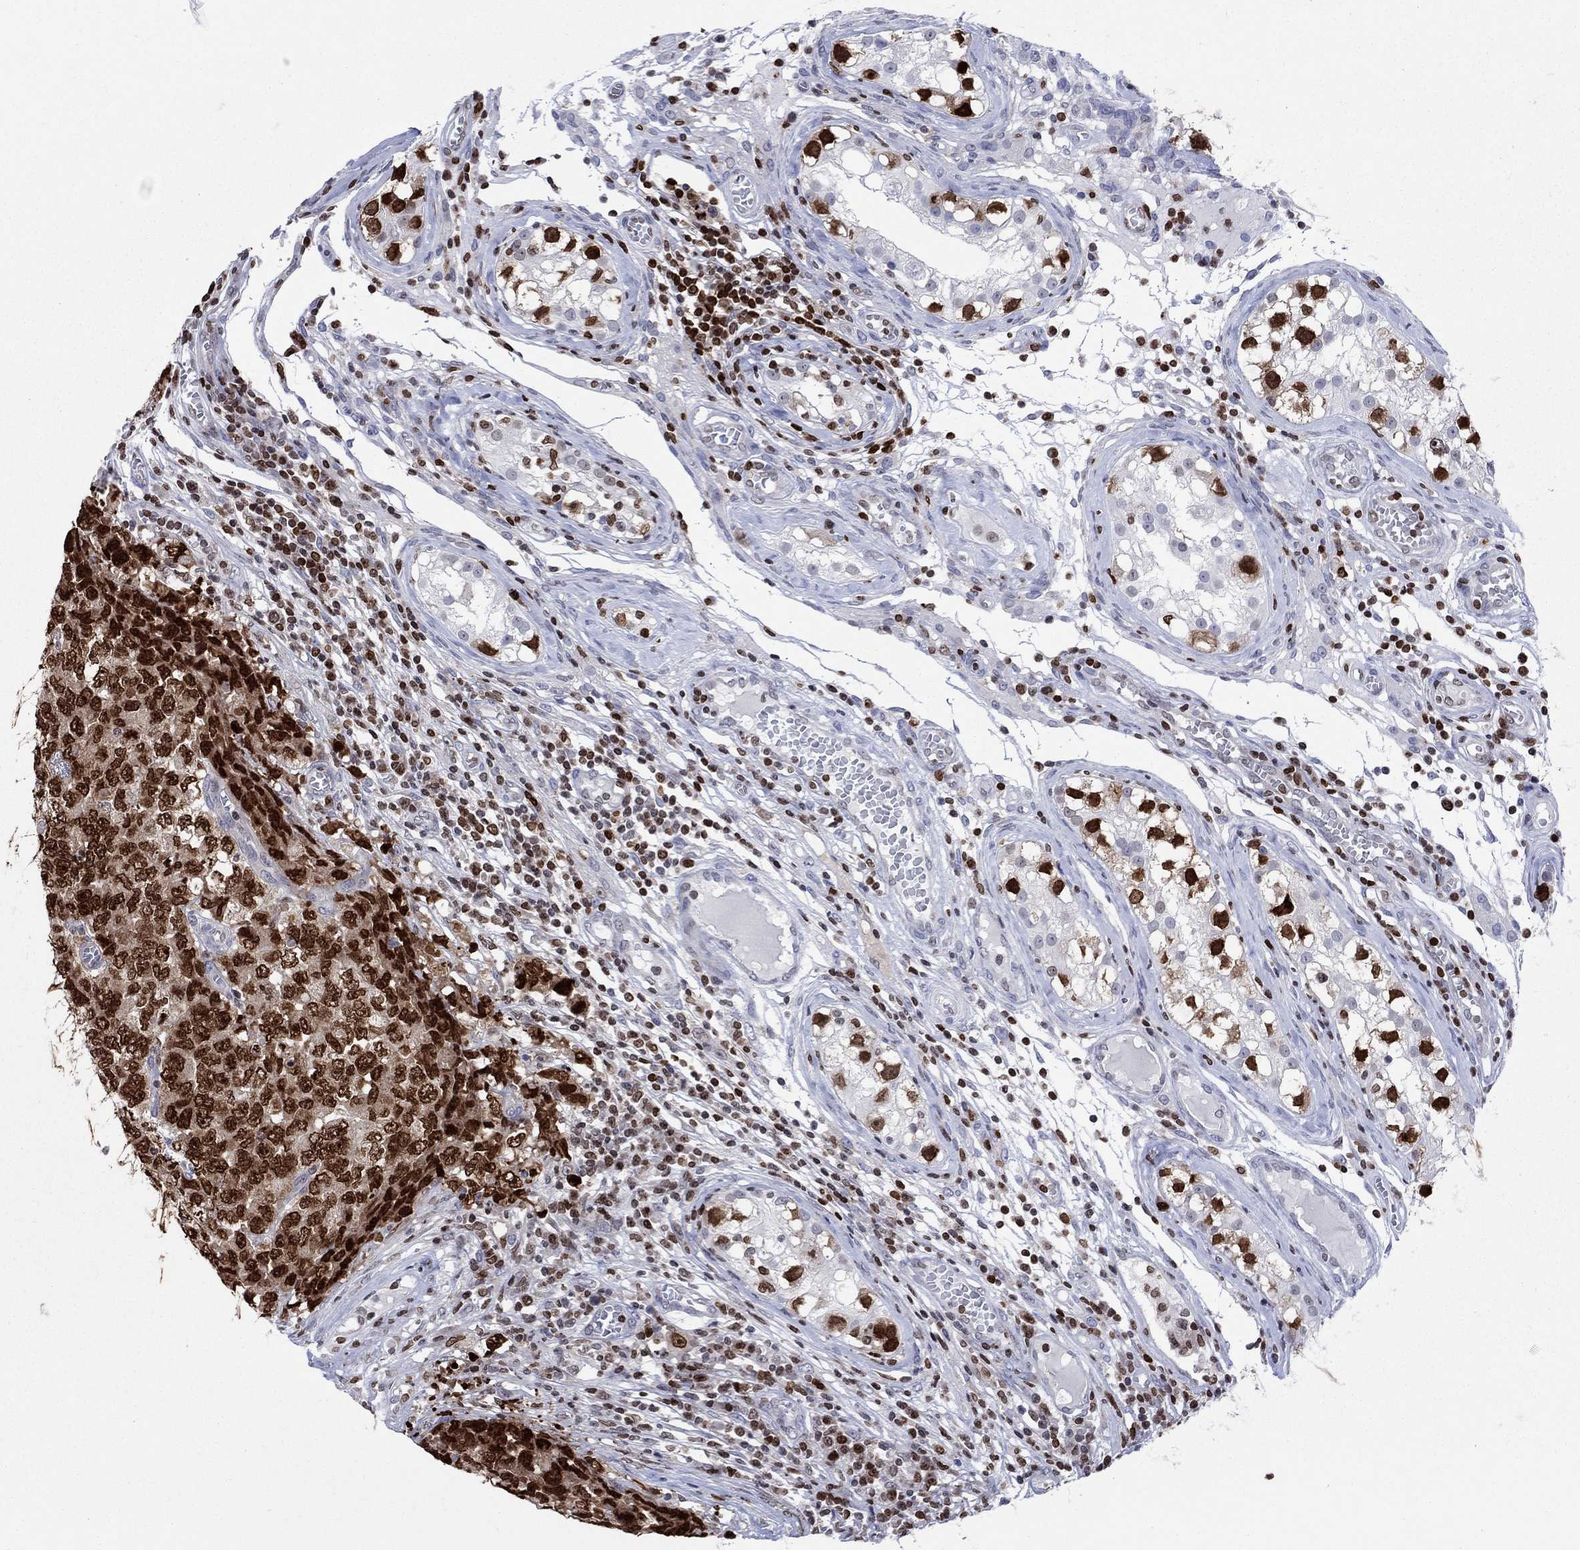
{"staining": {"intensity": "strong", "quantity": ">75%", "location": "nuclear"}, "tissue": "testis cancer", "cell_type": "Tumor cells", "image_type": "cancer", "snomed": [{"axis": "morphology", "description": "Carcinoma, Embryonal, NOS"}, {"axis": "topography", "description": "Testis"}], "caption": "Protein staining of testis cancer tissue demonstrates strong nuclear staining in approximately >75% of tumor cells.", "gene": "HMGA1", "patient": {"sex": "male", "age": 23}}